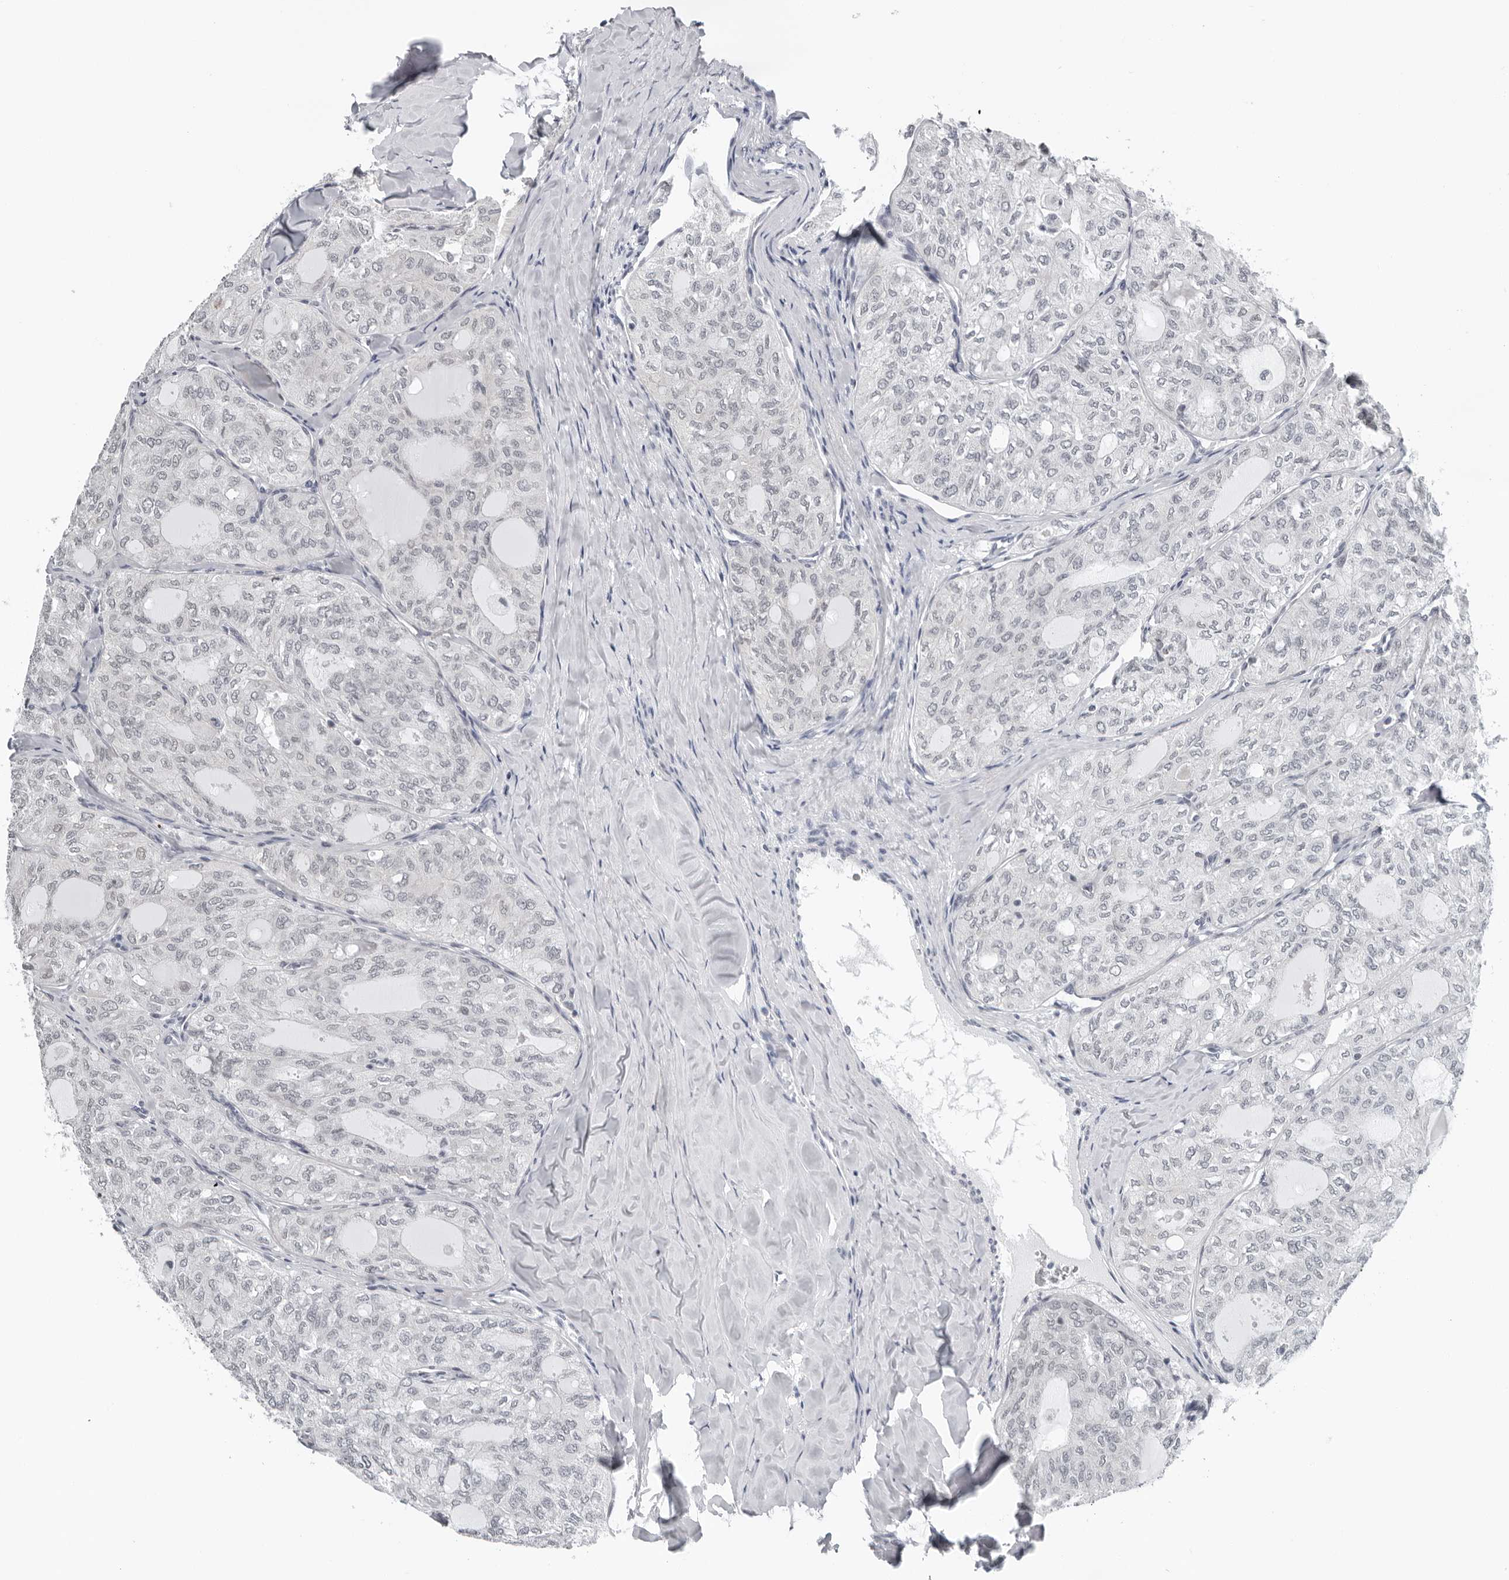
{"staining": {"intensity": "negative", "quantity": "none", "location": "none"}, "tissue": "thyroid cancer", "cell_type": "Tumor cells", "image_type": "cancer", "snomed": [{"axis": "morphology", "description": "Follicular adenoma carcinoma, NOS"}, {"axis": "topography", "description": "Thyroid gland"}], "caption": "Immunohistochemical staining of human thyroid follicular adenoma carcinoma demonstrates no significant expression in tumor cells.", "gene": "PPP1R42", "patient": {"sex": "male", "age": 75}}